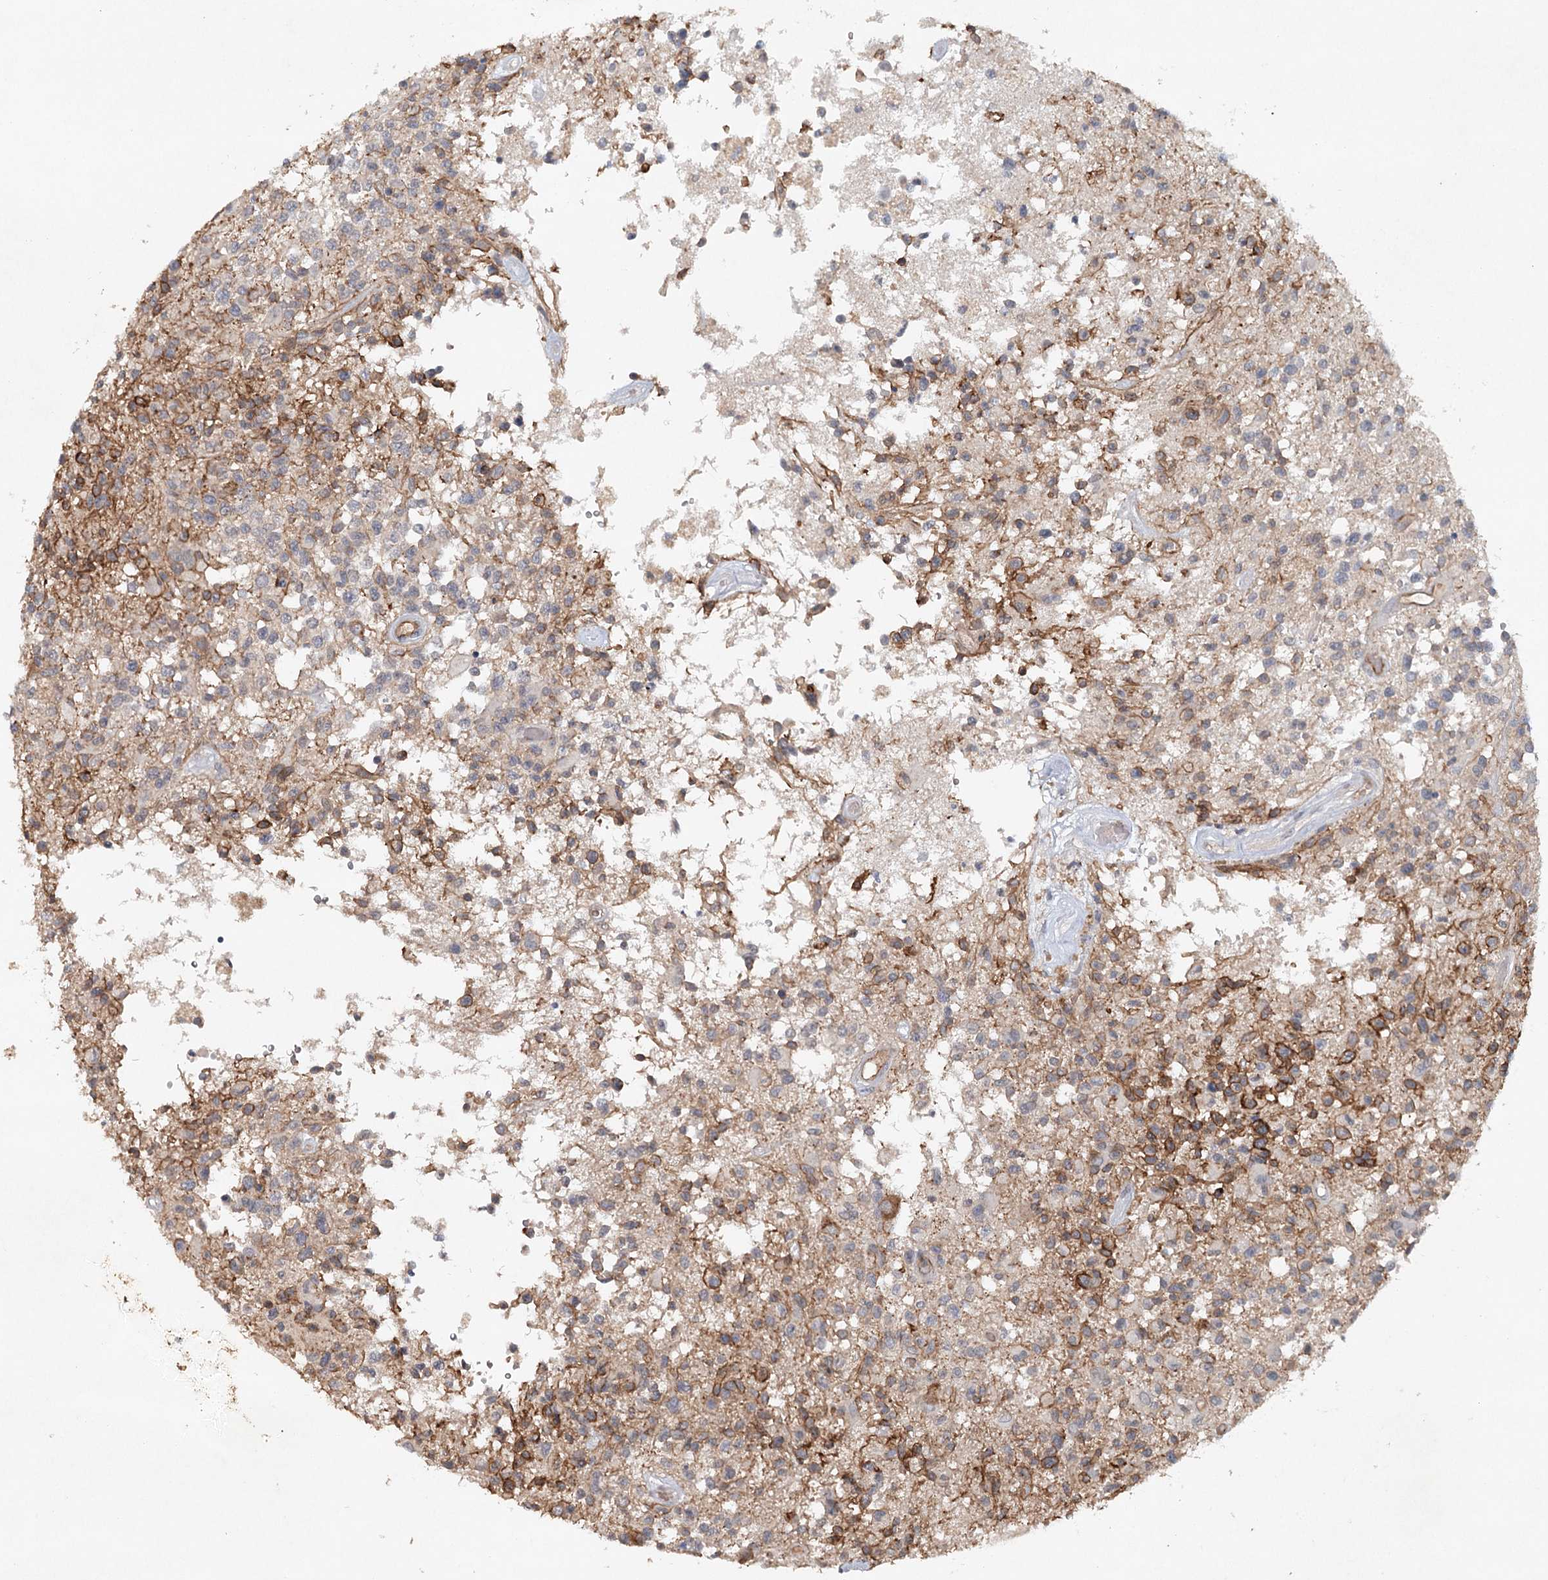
{"staining": {"intensity": "moderate", "quantity": "<25%", "location": "cytoplasmic/membranous"}, "tissue": "glioma", "cell_type": "Tumor cells", "image_type": "cancer", "snomed": [{"axis": "morphology", "description": "Glioma, malignant, High grade"}, {"axis": "morphology", "description": "Glioblastoma, NOS"}, {"axis": "topography", "description": "Brain"}], "caption": "Immunohistochemical staining of glioblastoma demonstrates low levels of moderate cytoplasmic/membranous positivity in approximately <25% of tumor cells.", "gene": "SYNPO", "patient": {"sex": "male", "age": 60}}